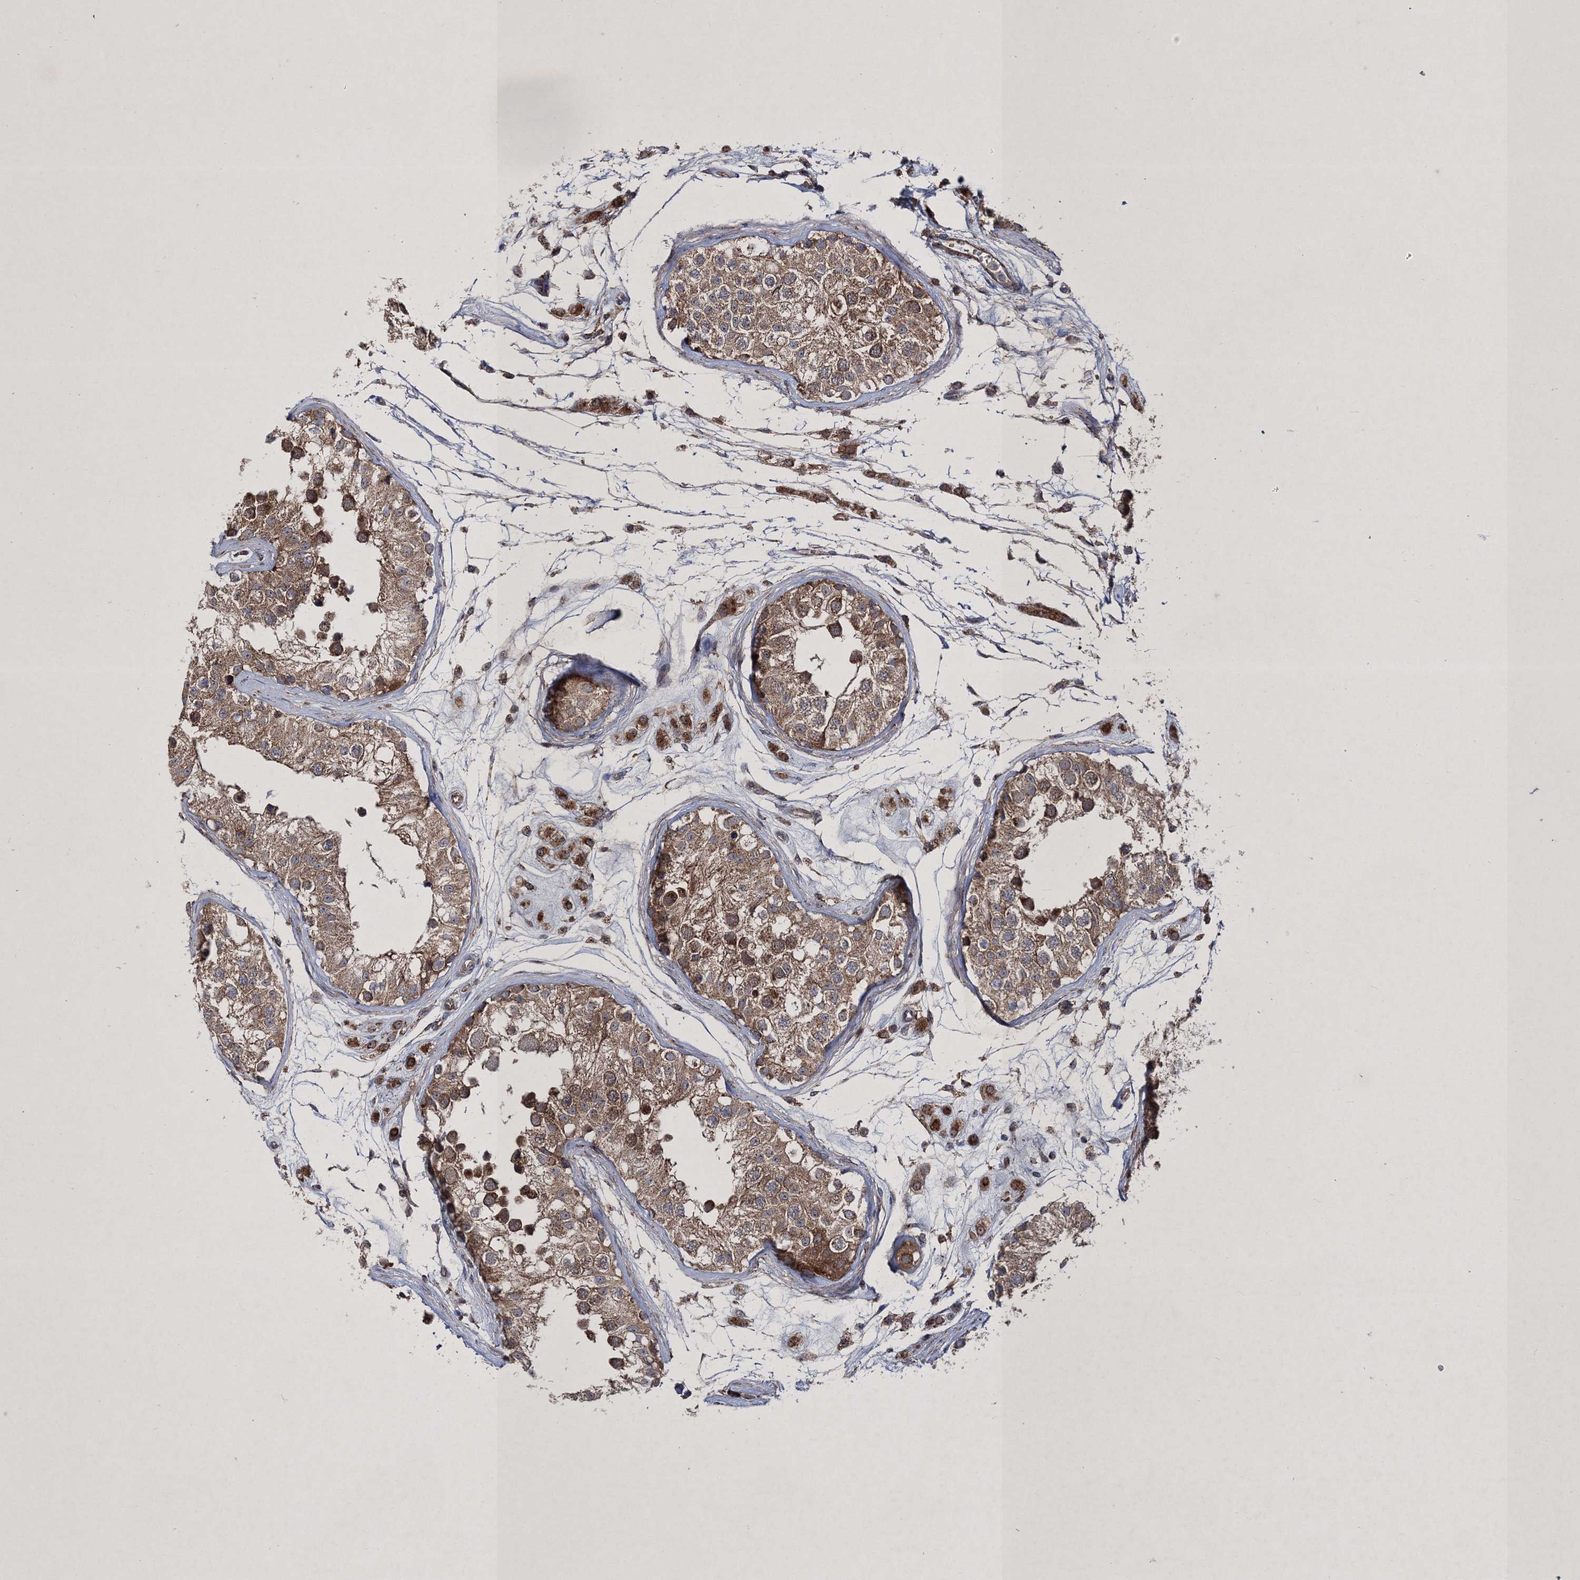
{"staining": {"intensity": "strong", "quantity": ">75%", "location": "cytoplasmic/membranous"}, "tissue": "testis", "cell_type": "Cells in seminiferous ducts", "image_type": "normal", "snomed": [{"axis": "morphology", "description": "Normal tissue, NOS"}, {"axis": "morphology", "description": "Adenocarcinoma, metastatic, NOS"}, {"axis": "topography", "description": "Testis"}], "caption": "Brown immunohistochemical staining in unremarkable testis displays strong cytoplasmic/membranous expression in about >75% of cells in seminiferous ducts.", "gene": "SCRN3", "patient": {"sex": "male", "age": 26}}